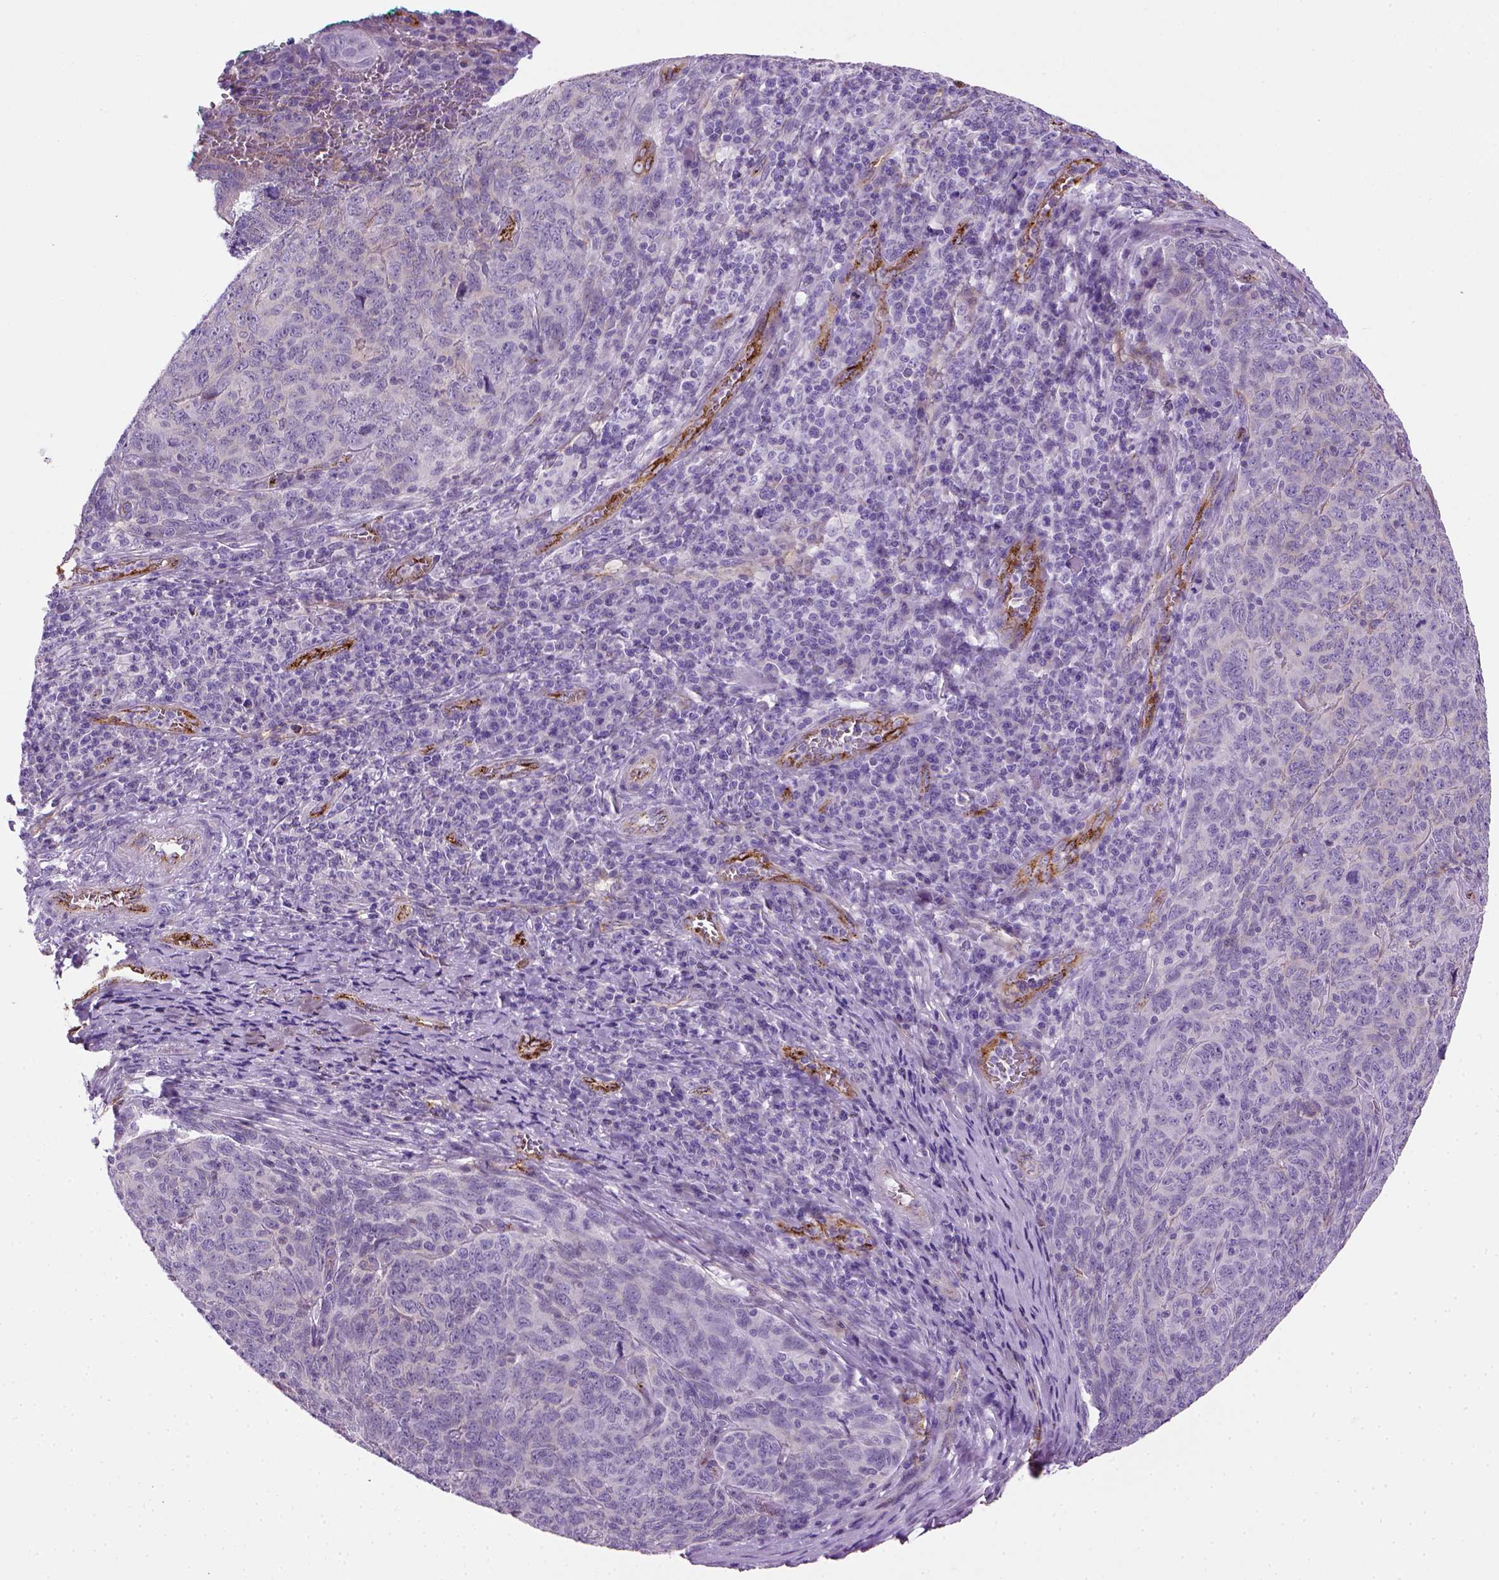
{"staining": {"intensity": "negative", "quantity": "none", "location": "none"}, "tissue": "skin cancer", "cell_type": "Tumor cells", "image_type": "cancer", "snomed": [{"axis": "morphology", "description": "Squamous cell carcinoma, NOS"}, {"axis": "topography", "description": "Skin"}, {"axis": "topography", "description": "Anal"}], "caption": "The micrograph exhibits no significant positivity in tumor cells of skin cancer (squamous cell carcinoma).", "gene": "VWF", "patient": {"sex": "female", "age": 51}}